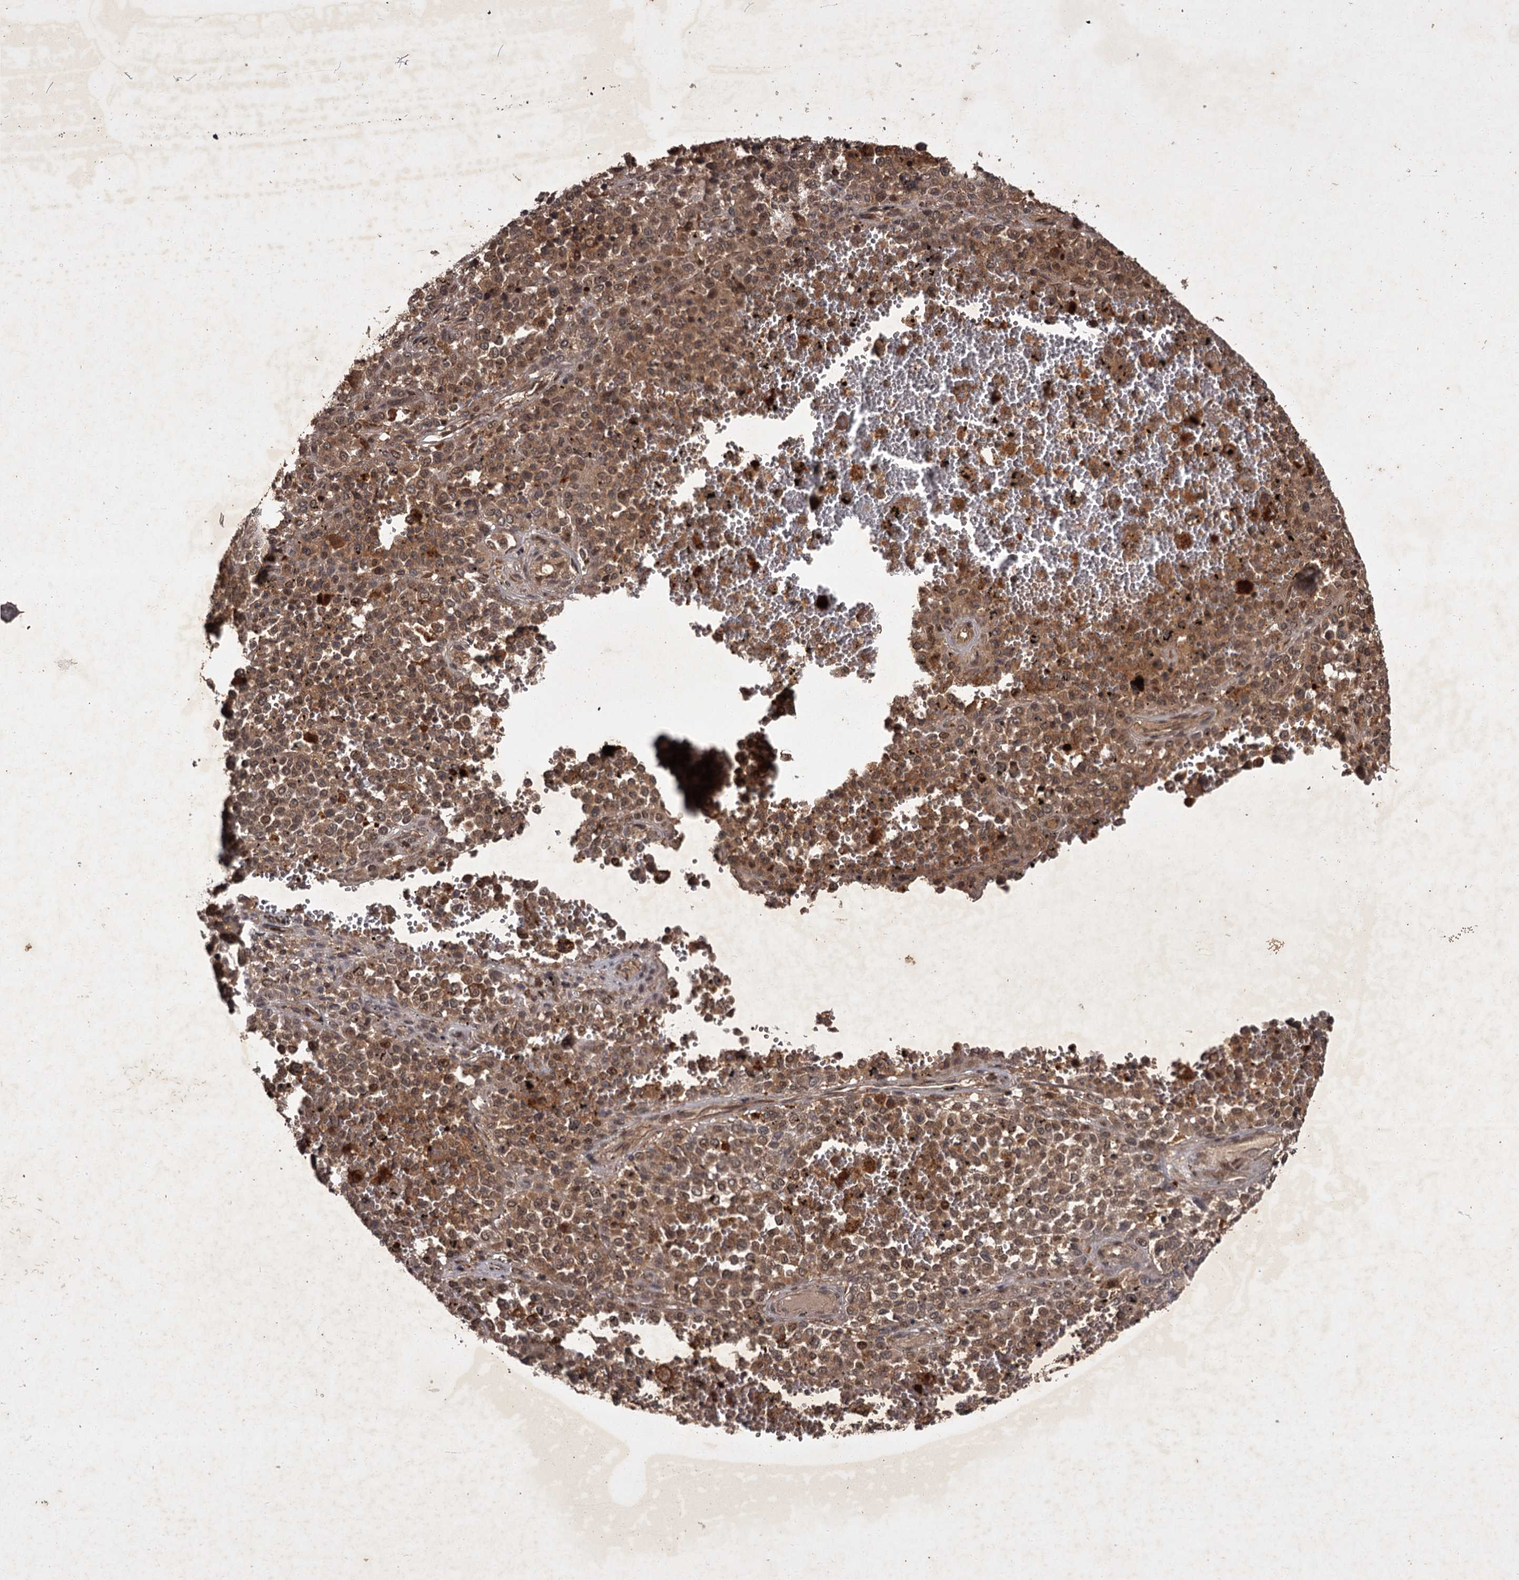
{"staining": {"intensity": "moderate", "quantity": ">75%", "location": "cytoplasmic/membranous"}, "tissue": "melanoma", "cell_type": "Tumor cells", "image_type": "cancer", "snomed": [{"axis": "morphology", "description": "Malignant melanoma, Metastatic site"}, {"axis": "topography", "description": "Pancreas"}], "caption": "This is a photomicrograph of immunohistochemistry (IHC) staining of melanoma, which shows moderate staining in the cytoplasmic/membranous of tumor cells.", "gene": "TBC1D23", "patient": {"sex": "female", "age": 30}}